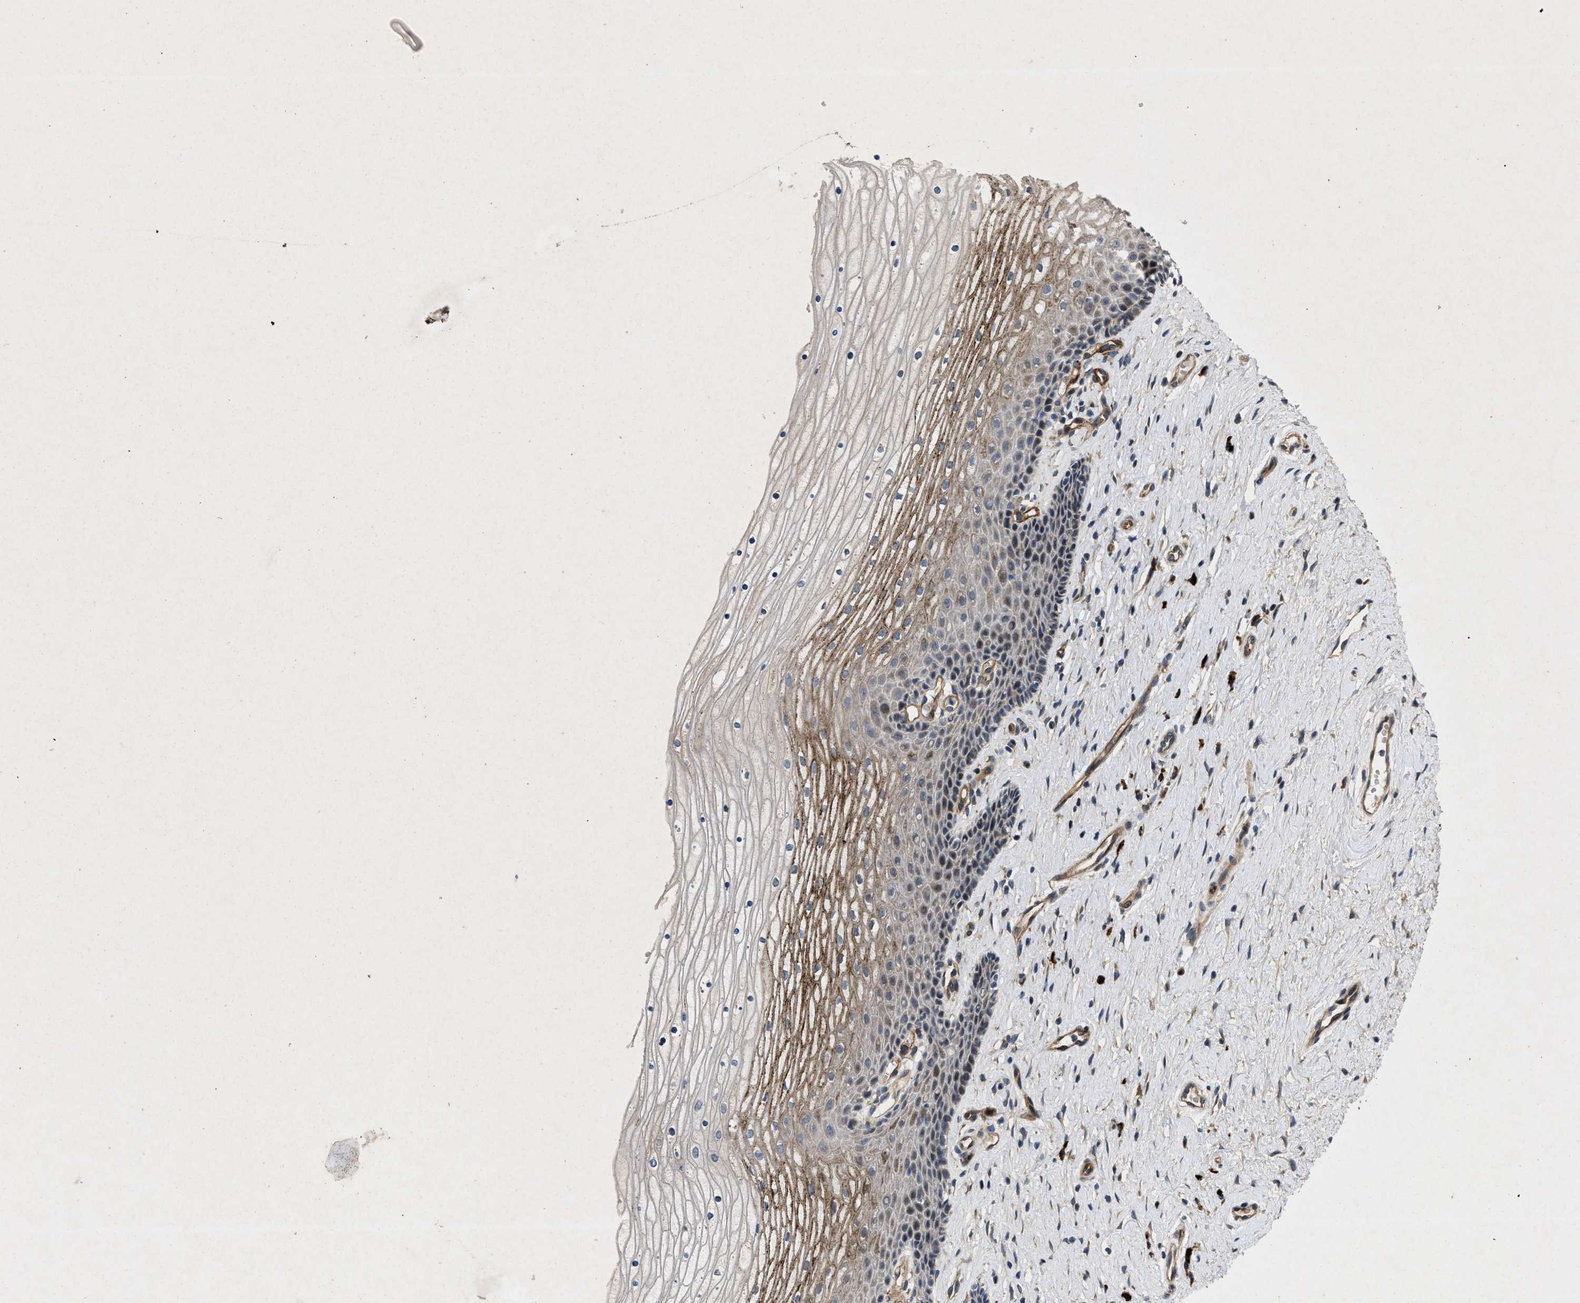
{"staining": {"intensity": "strong", "quantity": ">75%", "location": "cytoplasmic/membranous"}, "tissue": "cervix", "cell_type": "Glandular cells", "image_type": "normal", "snomed": [{"axis": "morphology", "description": "Normal tissue, NOS"}, {"axis": "topography", "description": "Cervix"}], "caption": "Immunohistochemical staining of benign human cervix reveals strong cytoplasmic/membranous protein staining in approximately >75% of glandular cells.", "gene": "HSPA12B", "patient": {"sex": "female", "age": 39}}